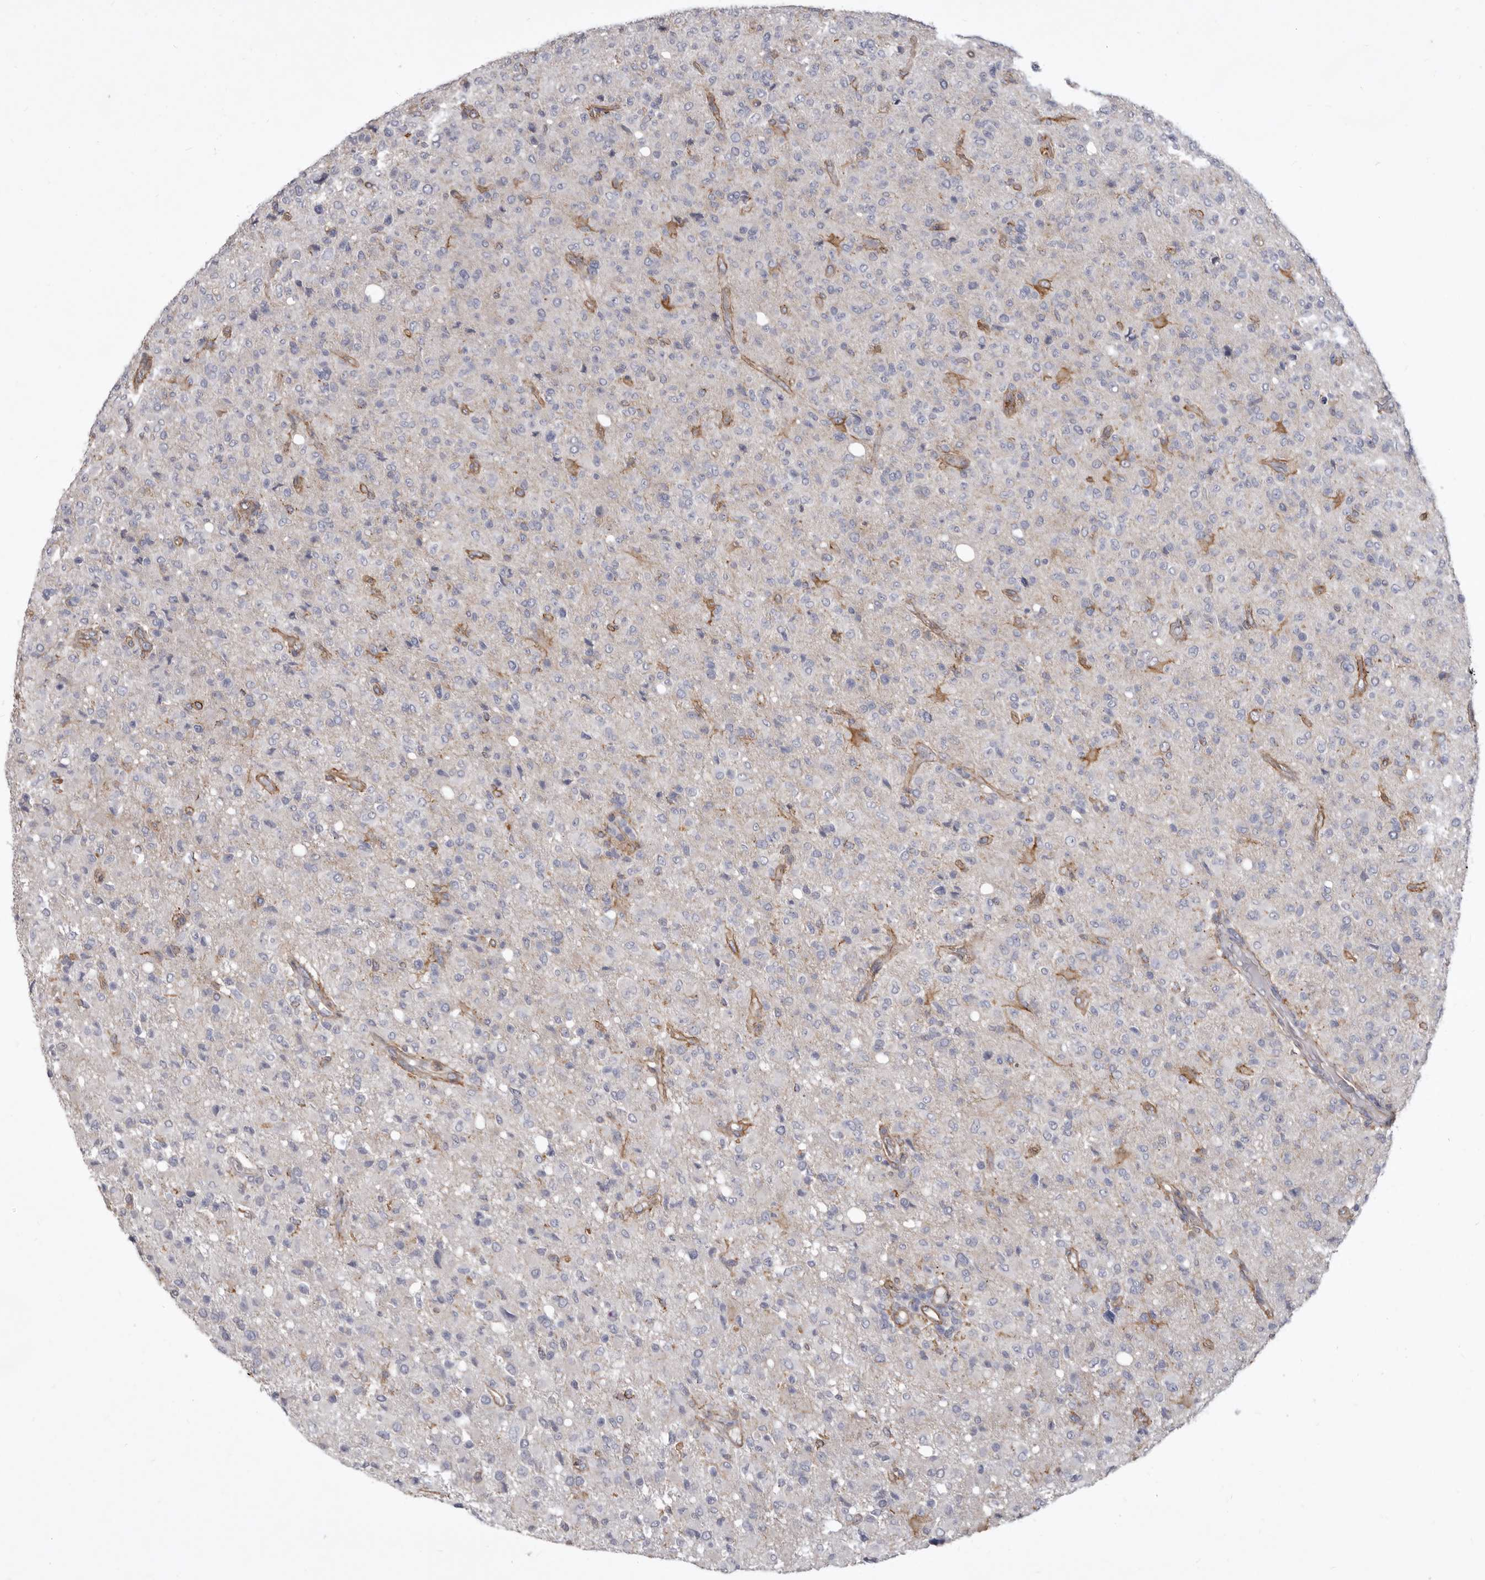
{"staining": {"intensity": "weak", "quantity": "<25%", "location": "cytoplasmic/membranous"}, "tissue": "glioma", "cell_type": "Tumor cells", "image_type": "cancer", "snomed": [{"axis": "morphology", "description": "Glioma, malignant, High grade"}, {"axis": "topography", "description": "Brain"}], "caption": "A high-resolution histopathology image shows immunohistochemistry staining of malignant high-grade glioma, which reveals no significant staining in tumor cells.", "gene": "P2RX6", "patient": {"sex": "female", "age": 57}}